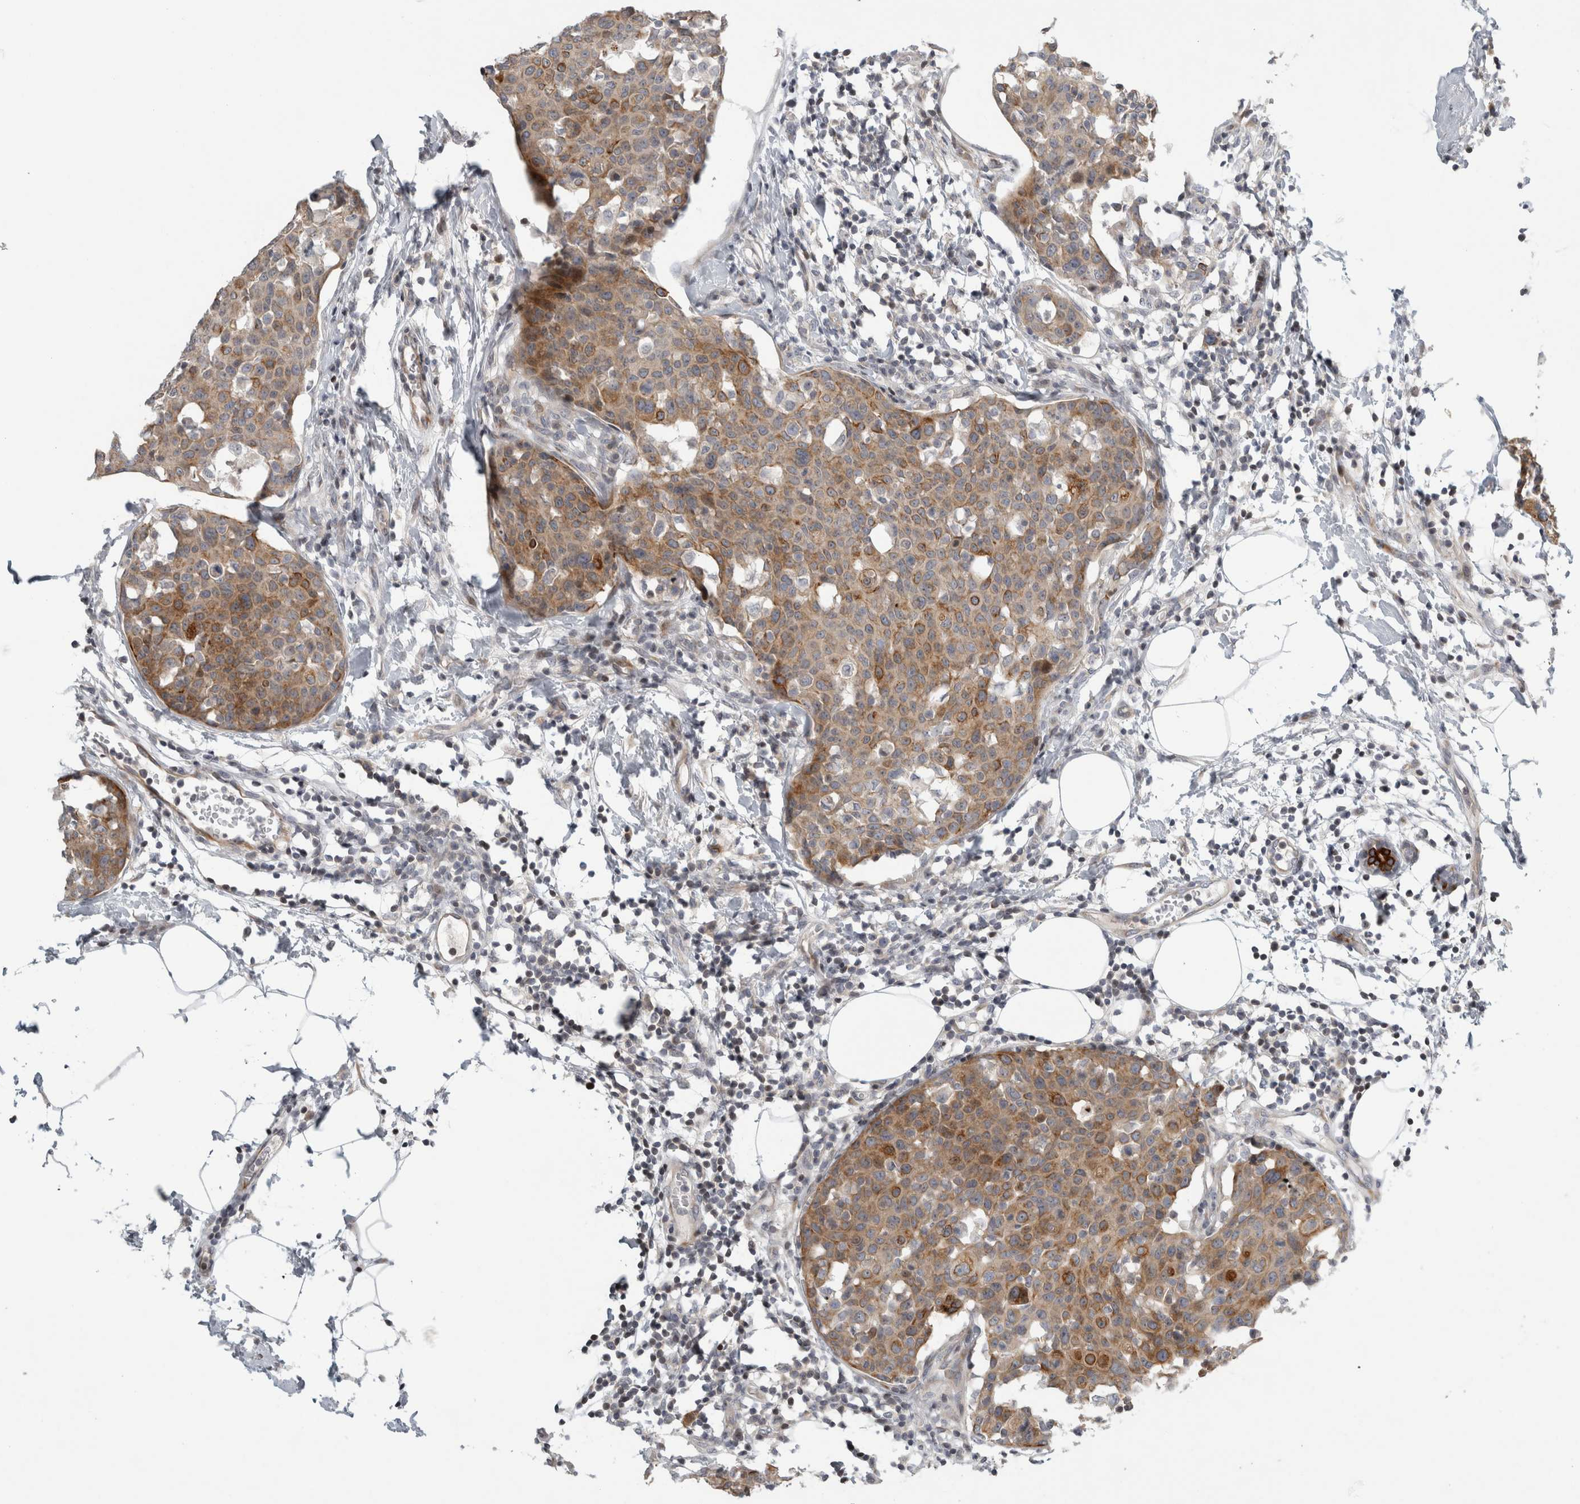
{"staining": {"intensity": "moderate", "quantity": ">75%", "location": "cytoplasmic/membranous"}, "tissue": "breast cancer", "cell_type": "Tumor cells", "image_type": "cancer", "snomed": [{"axis": "morphology", "description": "Normal tissue, NOS"}, {"axis": "morphology", "description": "Duct carcinoma"}, {"axis": "topography", "description": "Breast"}], "caption": "Breast intraductal carcinoma stained with IHC demonstrates moderate cytoplasmic/membranous staining in about >75% of tumor cells.", "gene": "UTP25", "patient": {"sex": "female", "age": 37}}